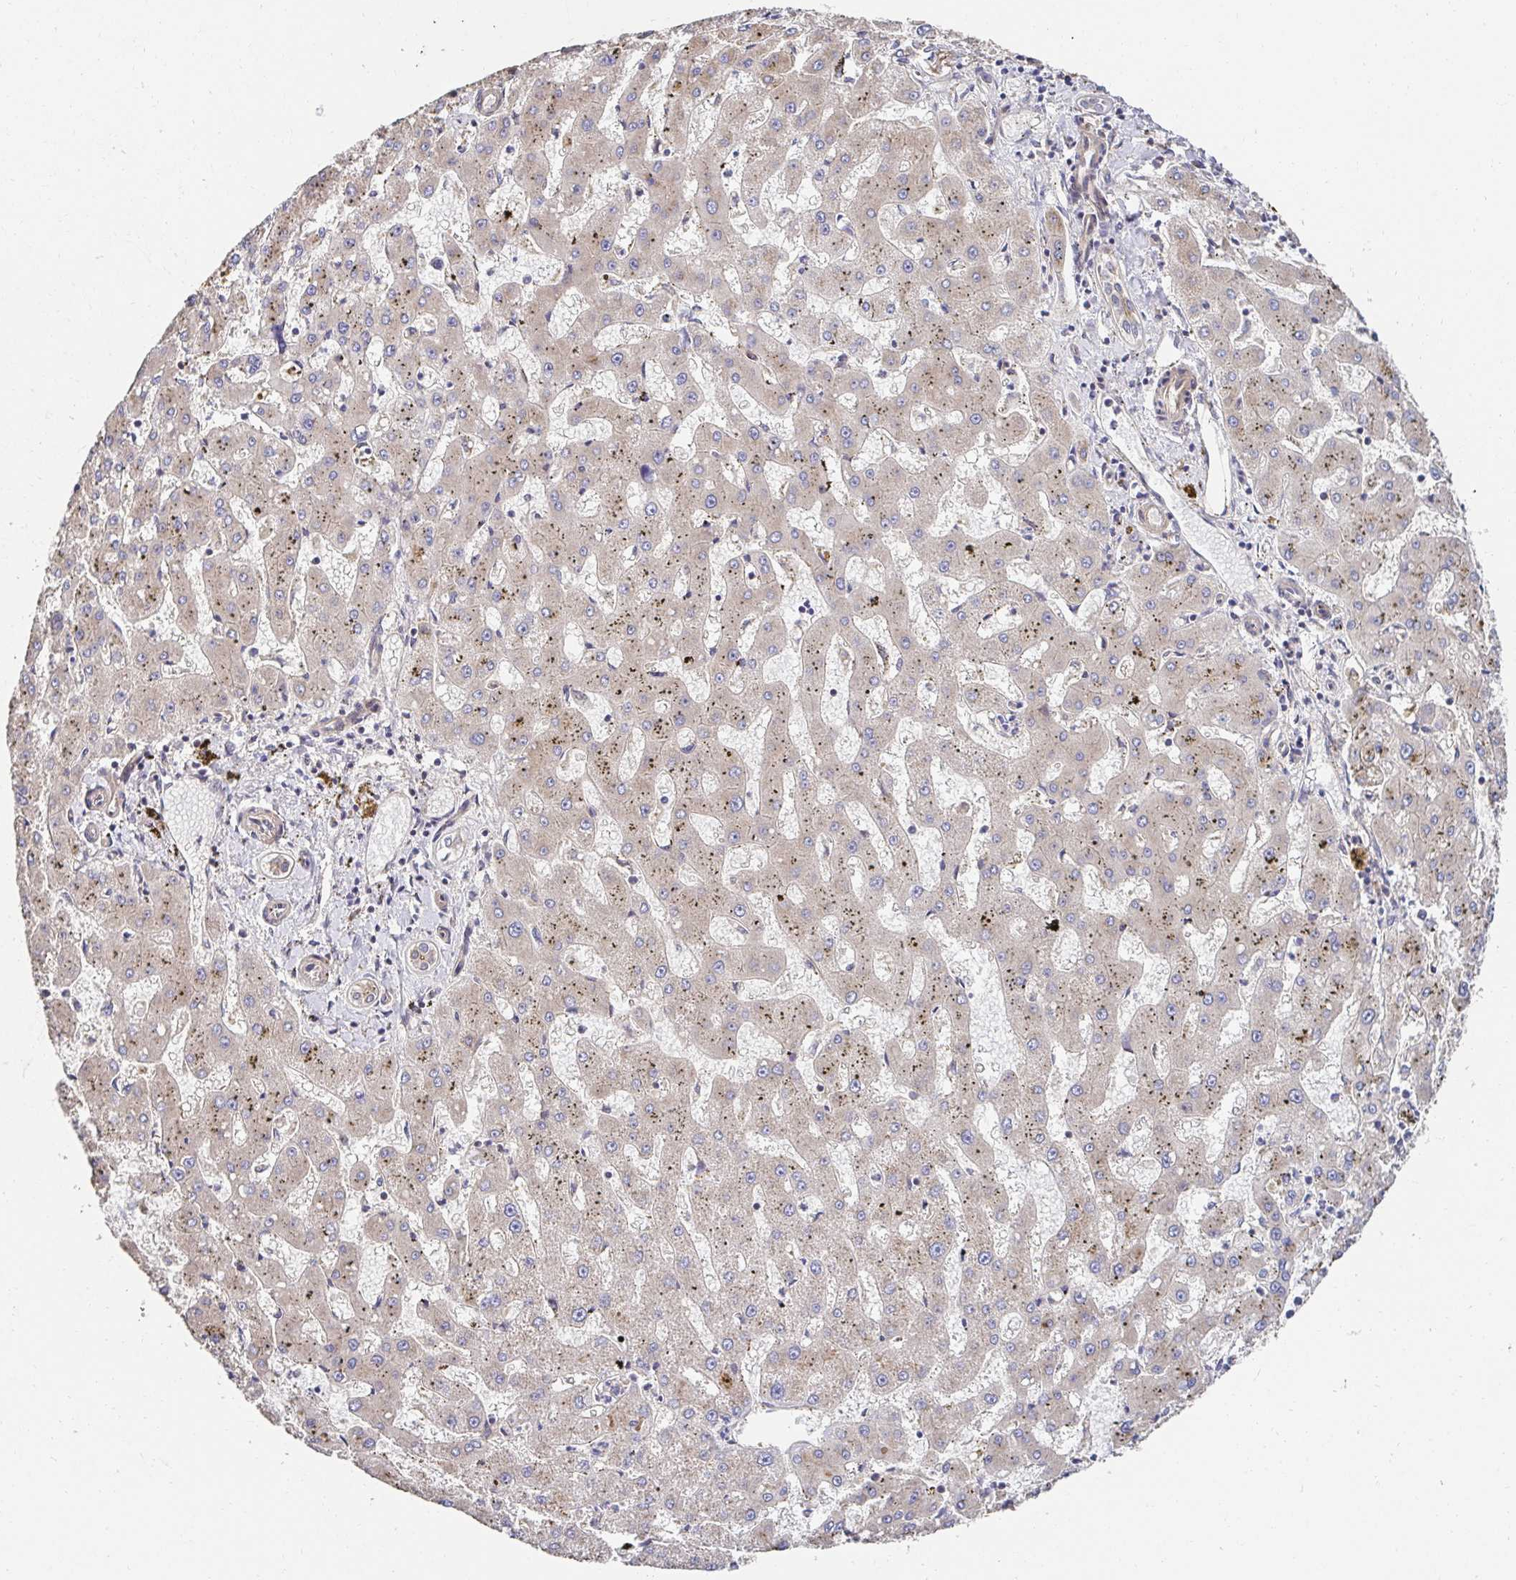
{"staining": {"intensity": "moderate", "quantity": "25%-75%", "location": "cytoplasmic/membranous"}, "tissue": "liver cancer", "cell_type": "Tumor cells", "image_type": "cancer", "snomed": [{"axis": "morphology", "description": "Carcinoma, Hepatocellular, NOS"}, {"axis": "topography", "description": "Liver"}], "caption": "Liver cancer (hepatocellular carcinoma) tissue reveals moderate cytoplasmic/membranous positivity in approximately 25%-75% of tumor cells, visualized by immunohistochemistry.", "gene": "APBB1", "patient": {"sex": "male", "age": 67}}